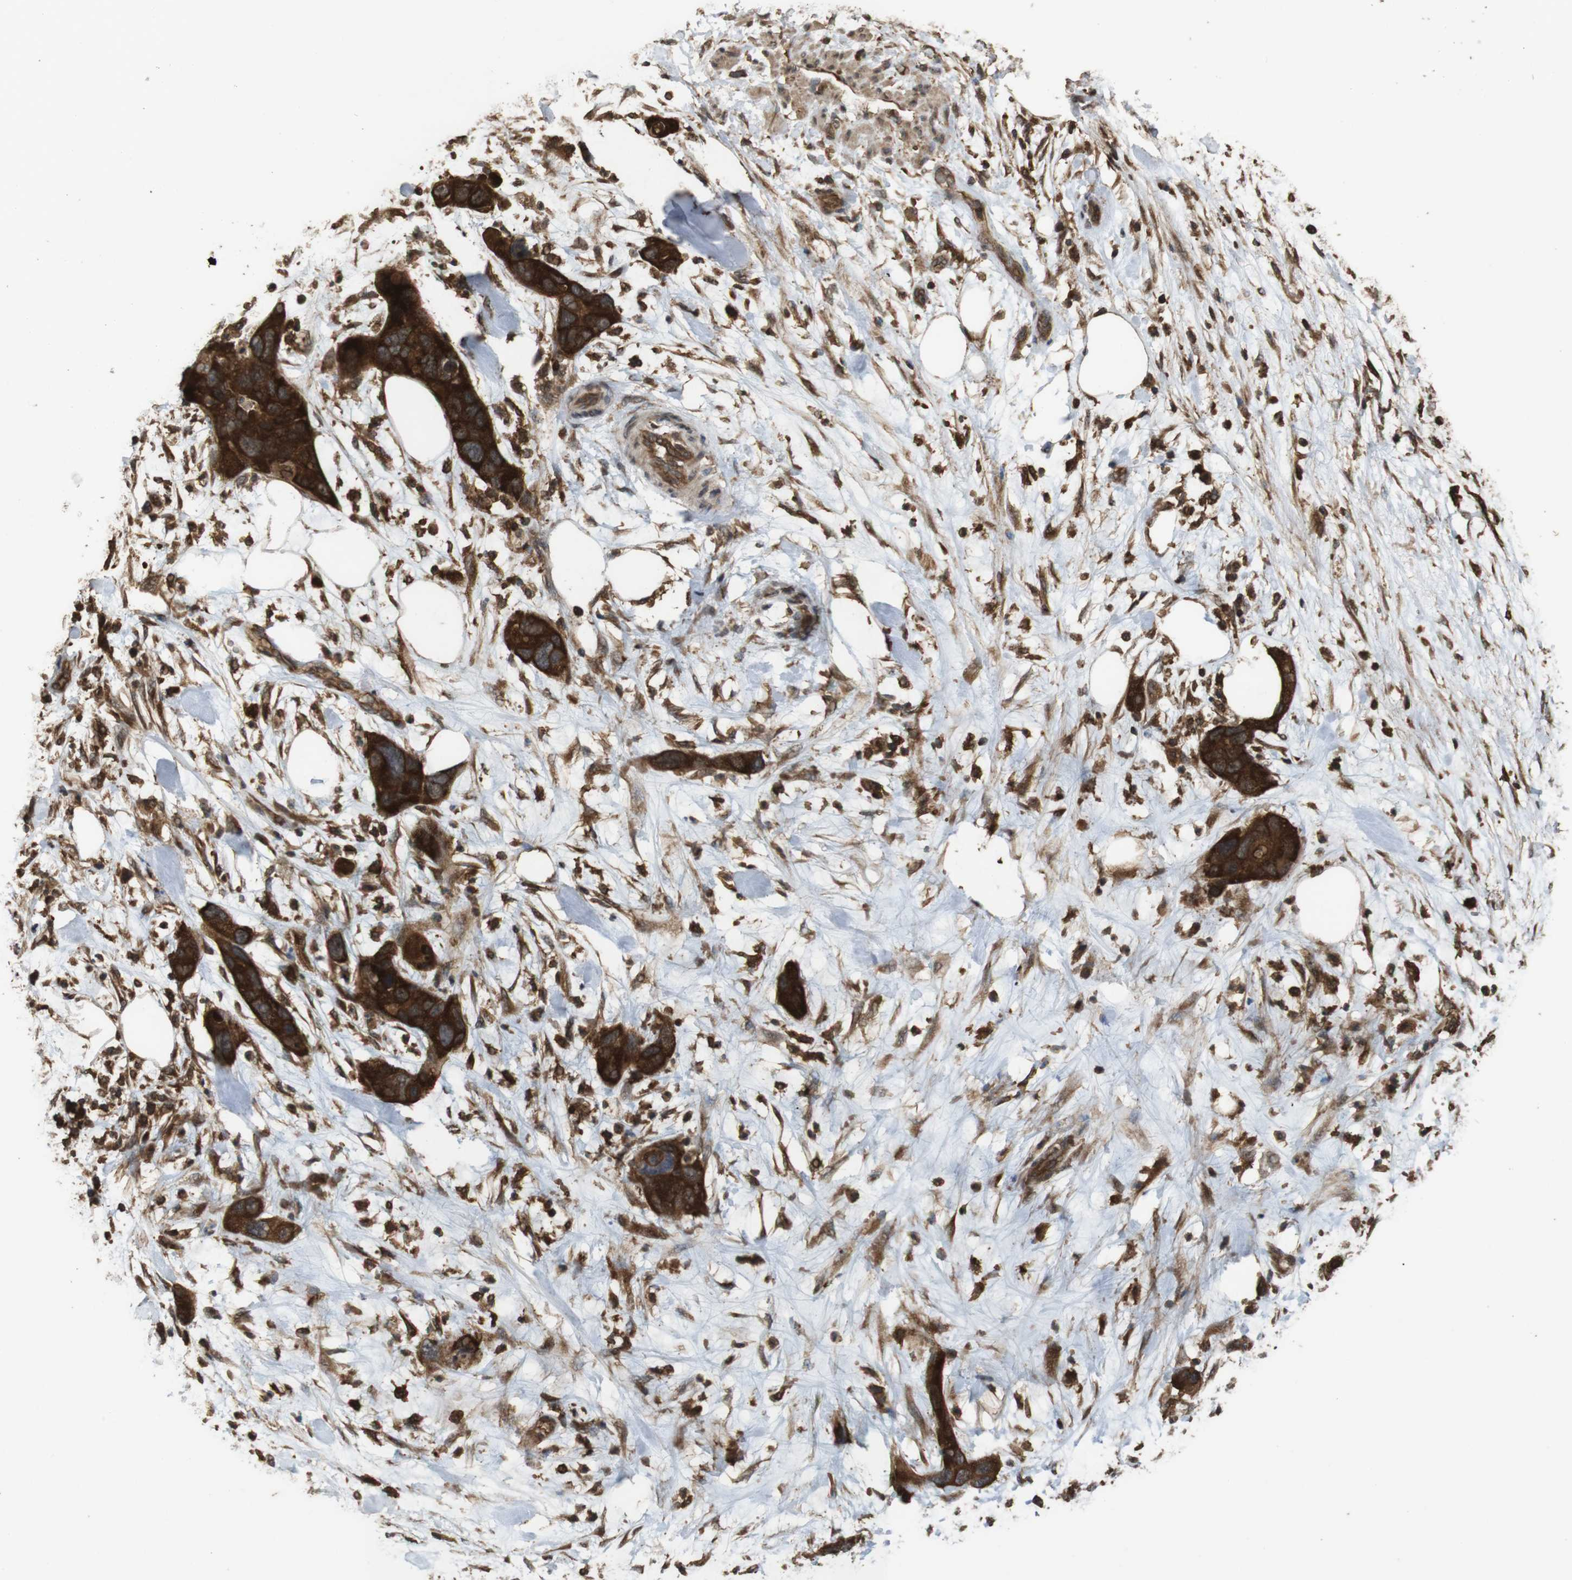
{"staining": {"intensity": "strong", "quantity": ">75%", "location": "cytoplasmic/membranous"}, "tissue": "pancreatic cancer", "cell_type": "Tumor cells", "image_type": "cancer", "snomed": [{"axis": "morphology", "description": "Adenocarcinoma, NOS"}, {"axis": "topography", "description": "Pancreas"}], "caption": "Protein staining demonstrates strong cytoplasmic/membranous expression in about >75% of tumor cells in pancreatic cancer.", "gene": "BAG4", "patient": {"sex": "female", "age": 71}}